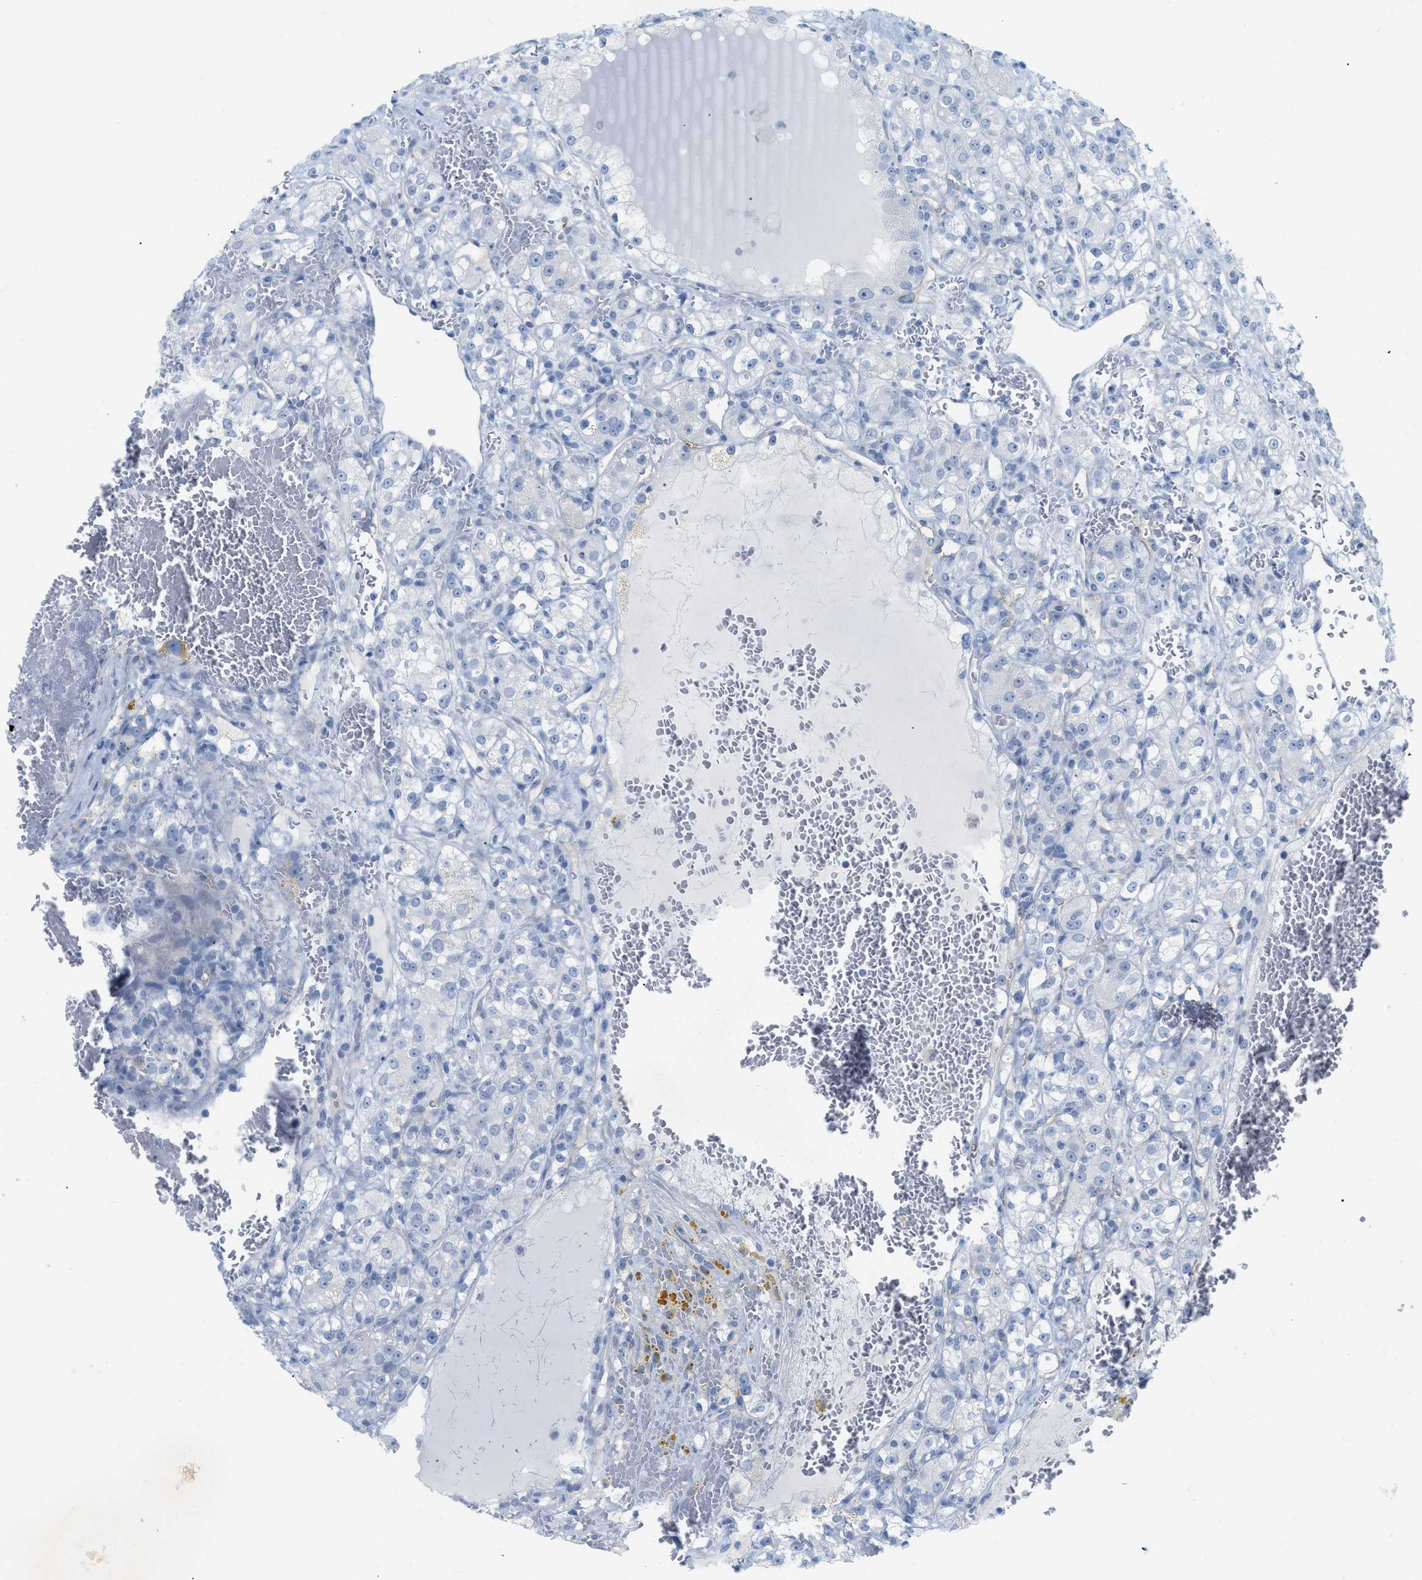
{"staining": {"intensity": "negative", "quantity": "none", "location": "none"}, "tissue": "renal cancer", "cell_type": "Tumor cells", "image_type": "cancer", "snomed": [{"axis": "morphology", "description": "Normal tissue, NOS"}, {"axis": "morphology", "description": "Adenocarcinoma, NOS"}, {"axis": "topography", "description": "Kidney"}], "caption": "DAB (3,3'-diaminobenzidine) immunohistochemical staining of human renal cancer (adenocarcinoma) displays no significant staining in tumor cells. (DAB (3,3'-diaminobenzidine) IHC visualized using brightfield microscopy, high magnification).", "gene": "HLTF", "patient": {"sex": "male", "age": 61}}